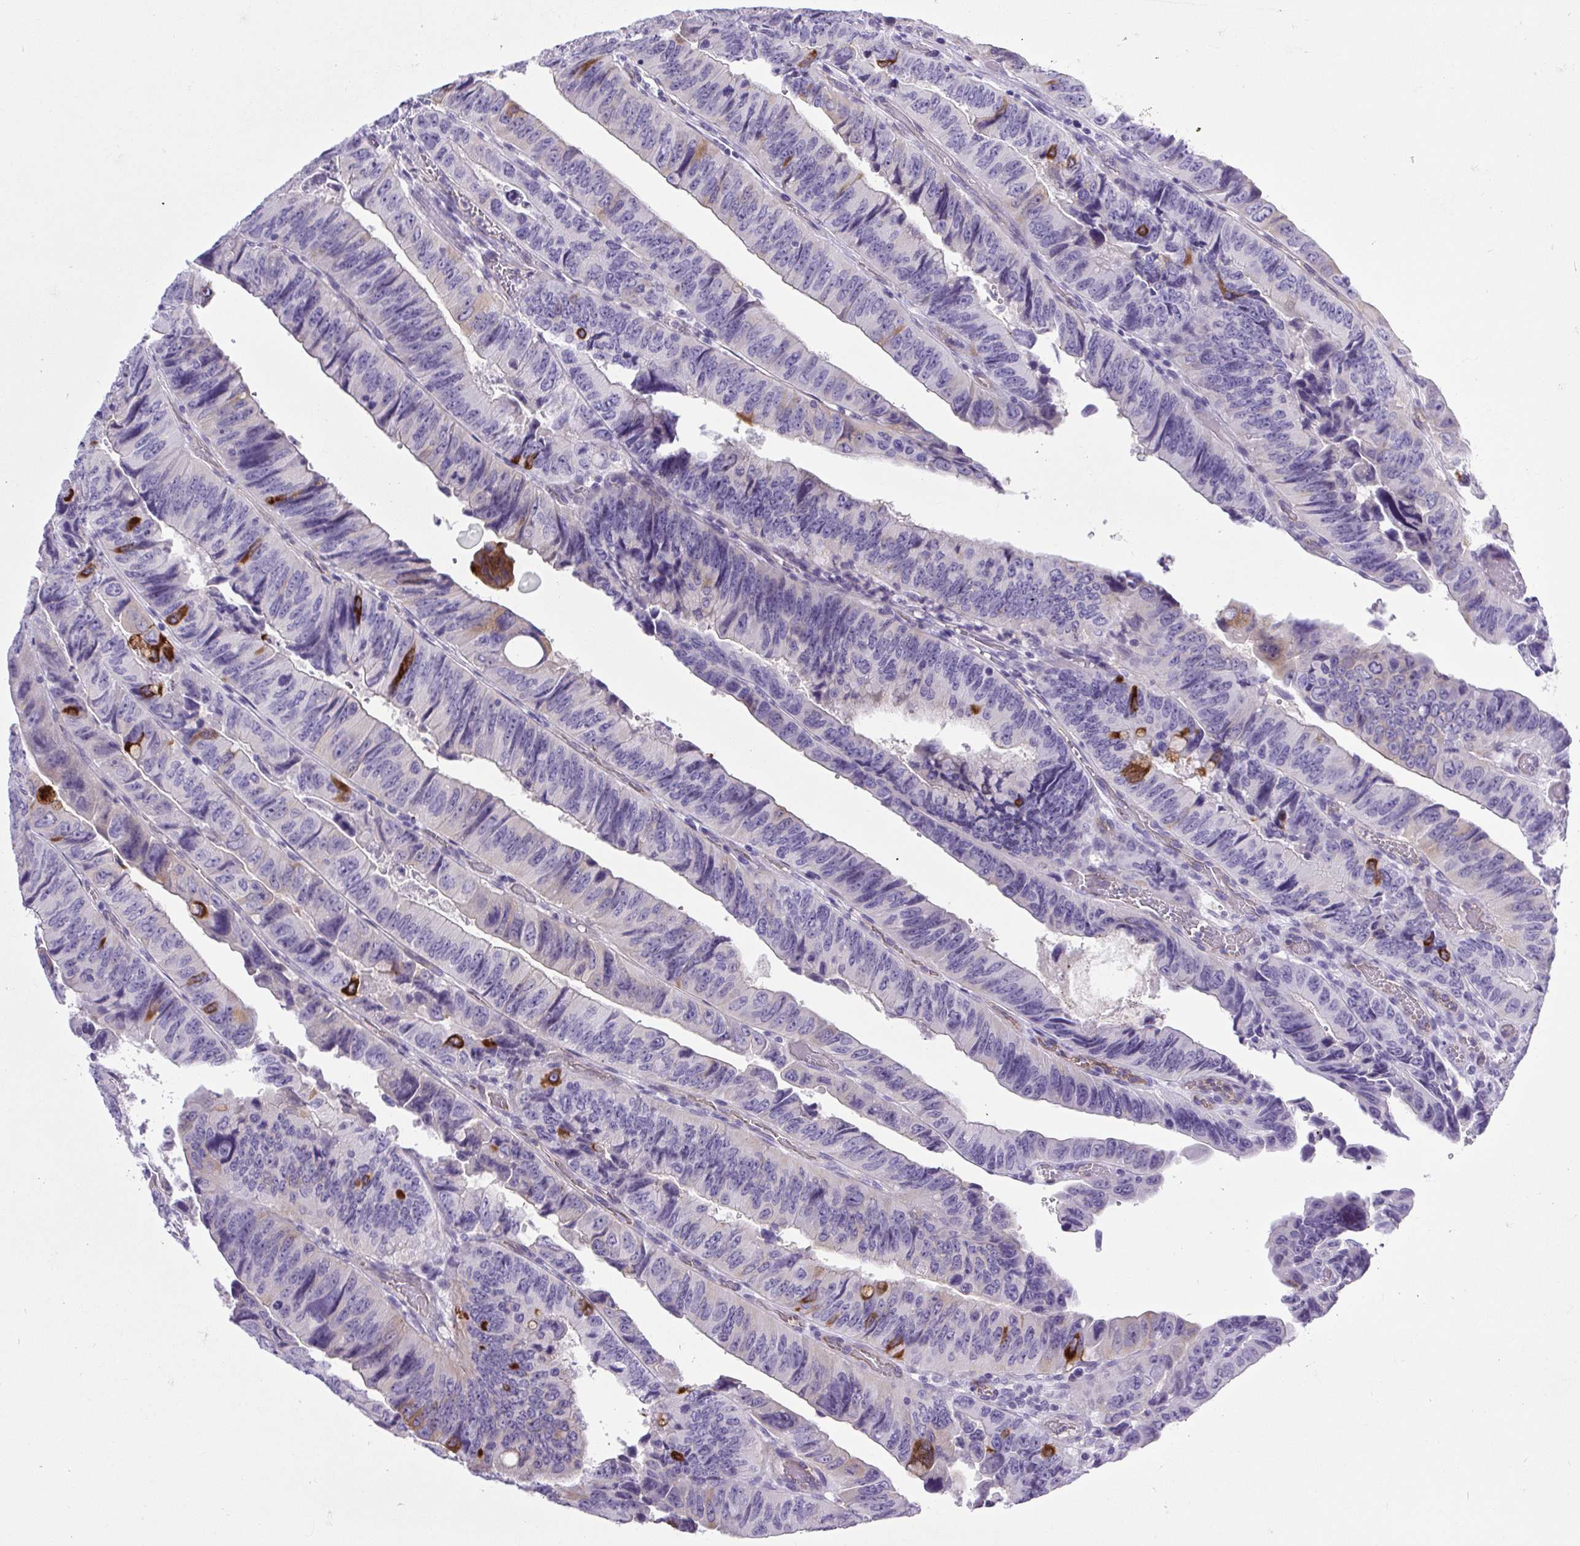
{"staining": {"intensity": "strong", "quantity": "<25%", "location": "cytoplasmic/membranous"}, "tissue": "colorectal cancer", "cell_type": "Tumor cells", "image_type": "cancer", "snomed": [{"axis": "morphology", "description": "Adenocarcinoma, NOS"}, {"axis": "topography", "description": "Colon"}], "caption": "Immunohistochemical staining of adenocarcinoma (colorectal) demonstrates strong cytoplasmic/membranous protein staining in approximately <25% of tumor cells.", "gene": "BCAS1", "patient": {"sex": "female", "age": 84}}